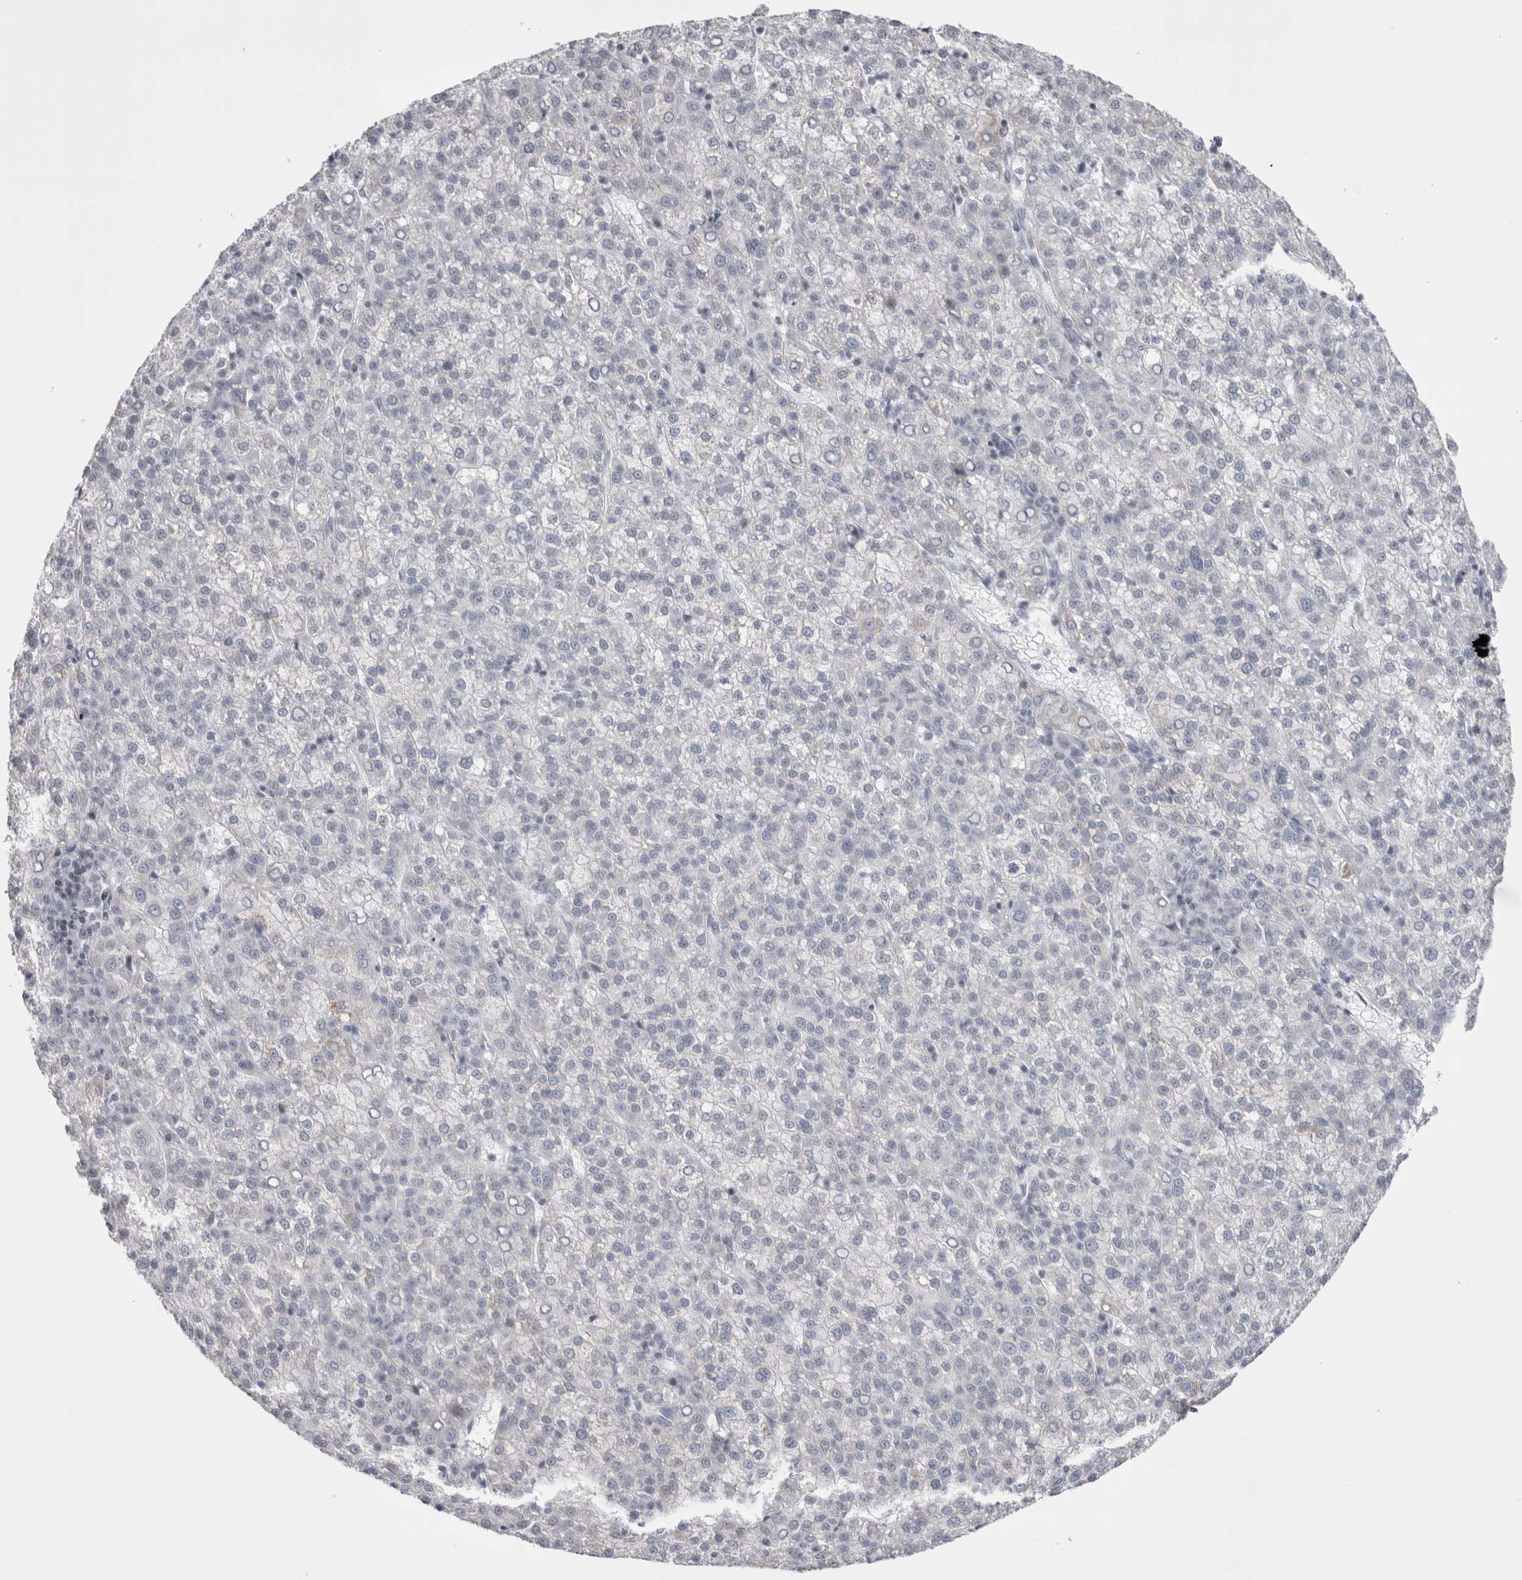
{"staining": {"intensity": "negative", "quantity": "none", "location": "none"}, "tissue": "liver cancer", "cell_type": "Tumor cells", "image_type": "cancer", "snomed": [{"axis": "morphology", "description": "Carcinoma, Hepatocellular, NOS"}, {"axis": "topography", "description": "Liver"}], "caption": "Tumor cells show no significant protein staining in liver cancer.", "gene": "FNDC8", "patient": {"sex": "female", "age": 58}}